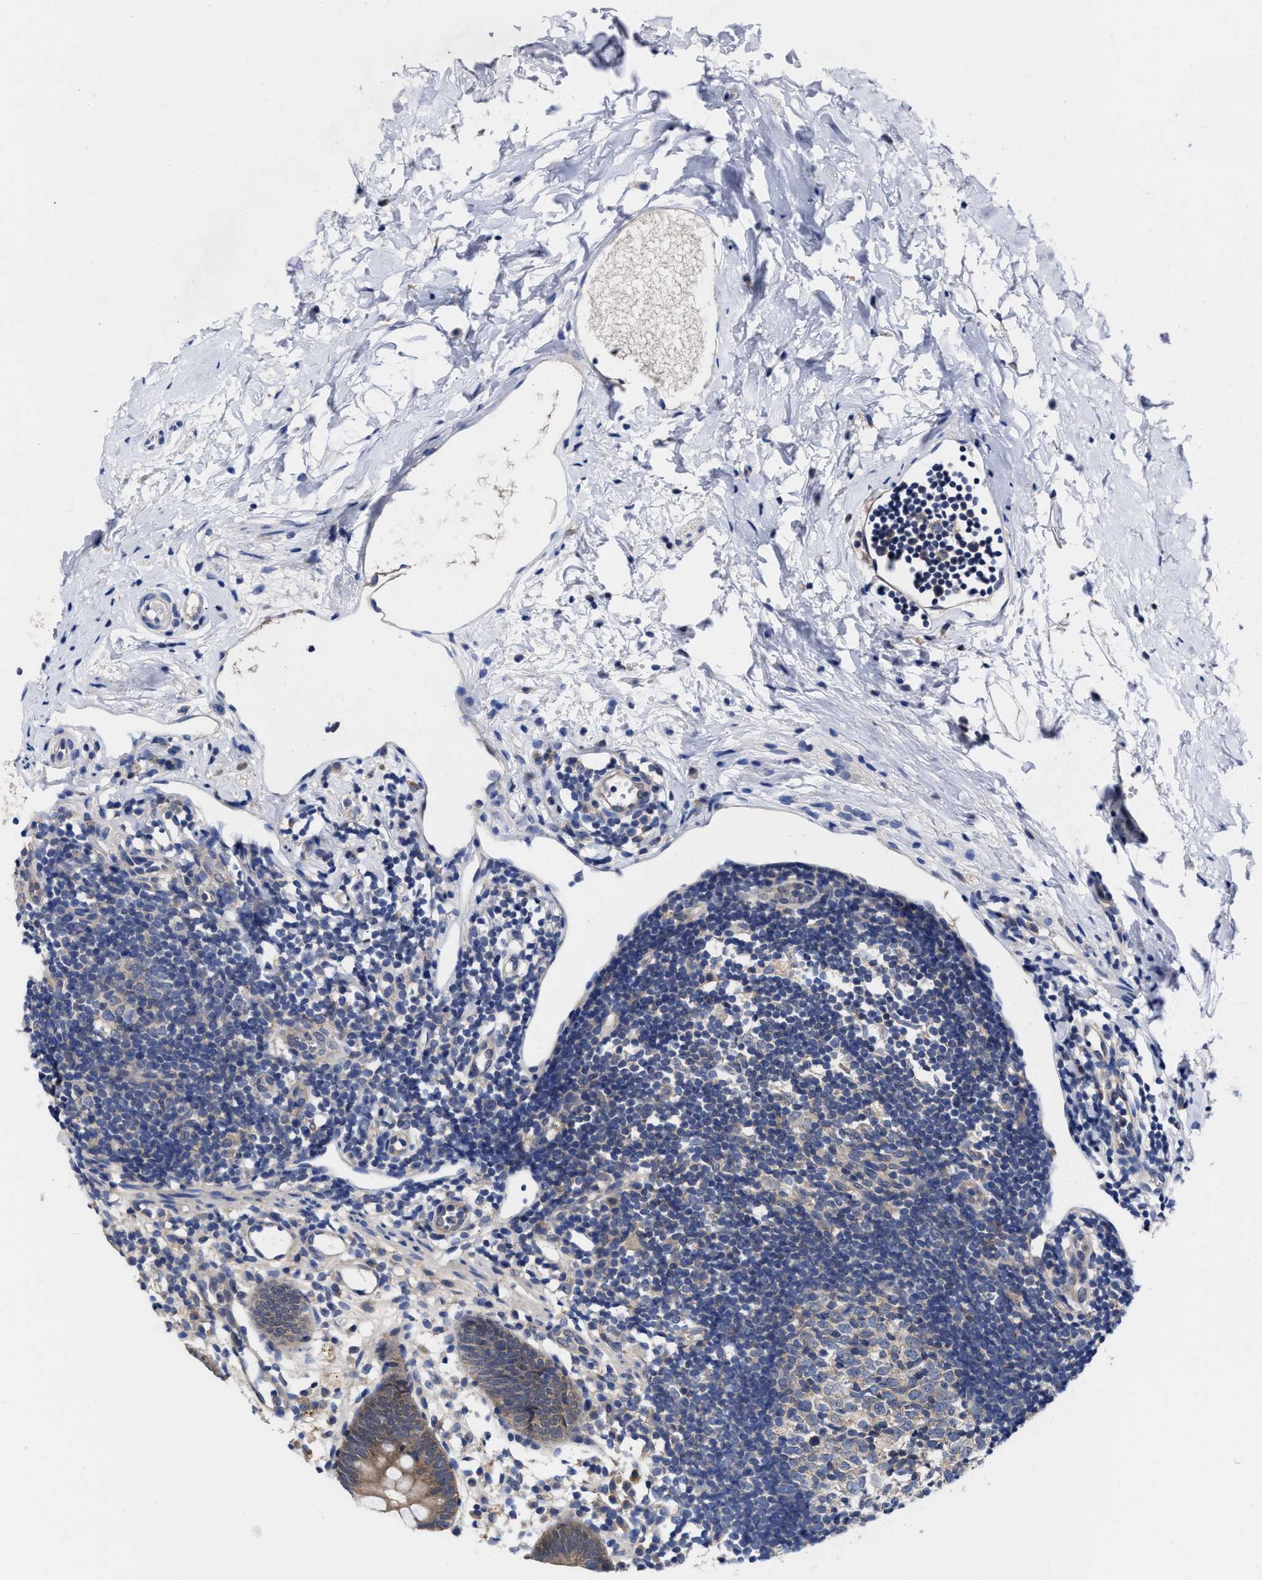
{"staining": {"intensity": "moderate", "quantity": ">75%", "location": "cytoplasmic/membranous"}, "tissue": "appendix", "cell_type": "Glandular cells", "image_type": "normal", "snomed": [{"axis": "morphology", "description": "Normal tissue, NOS"}, {"axis": "topography", "description": "Appendix"}], "caption": "Immunohistochemistry (IHC) histopathology image of normal appendix: appendix stained using IHC displays medium levels of moderate protein expression localized specifically in the cytoplasmic/membranous of glandular cells, appearing as a cytoplasmic/membranous brown color.", "gene": "TXNDC17", "patient": {"sex": "female", "age": 20}}